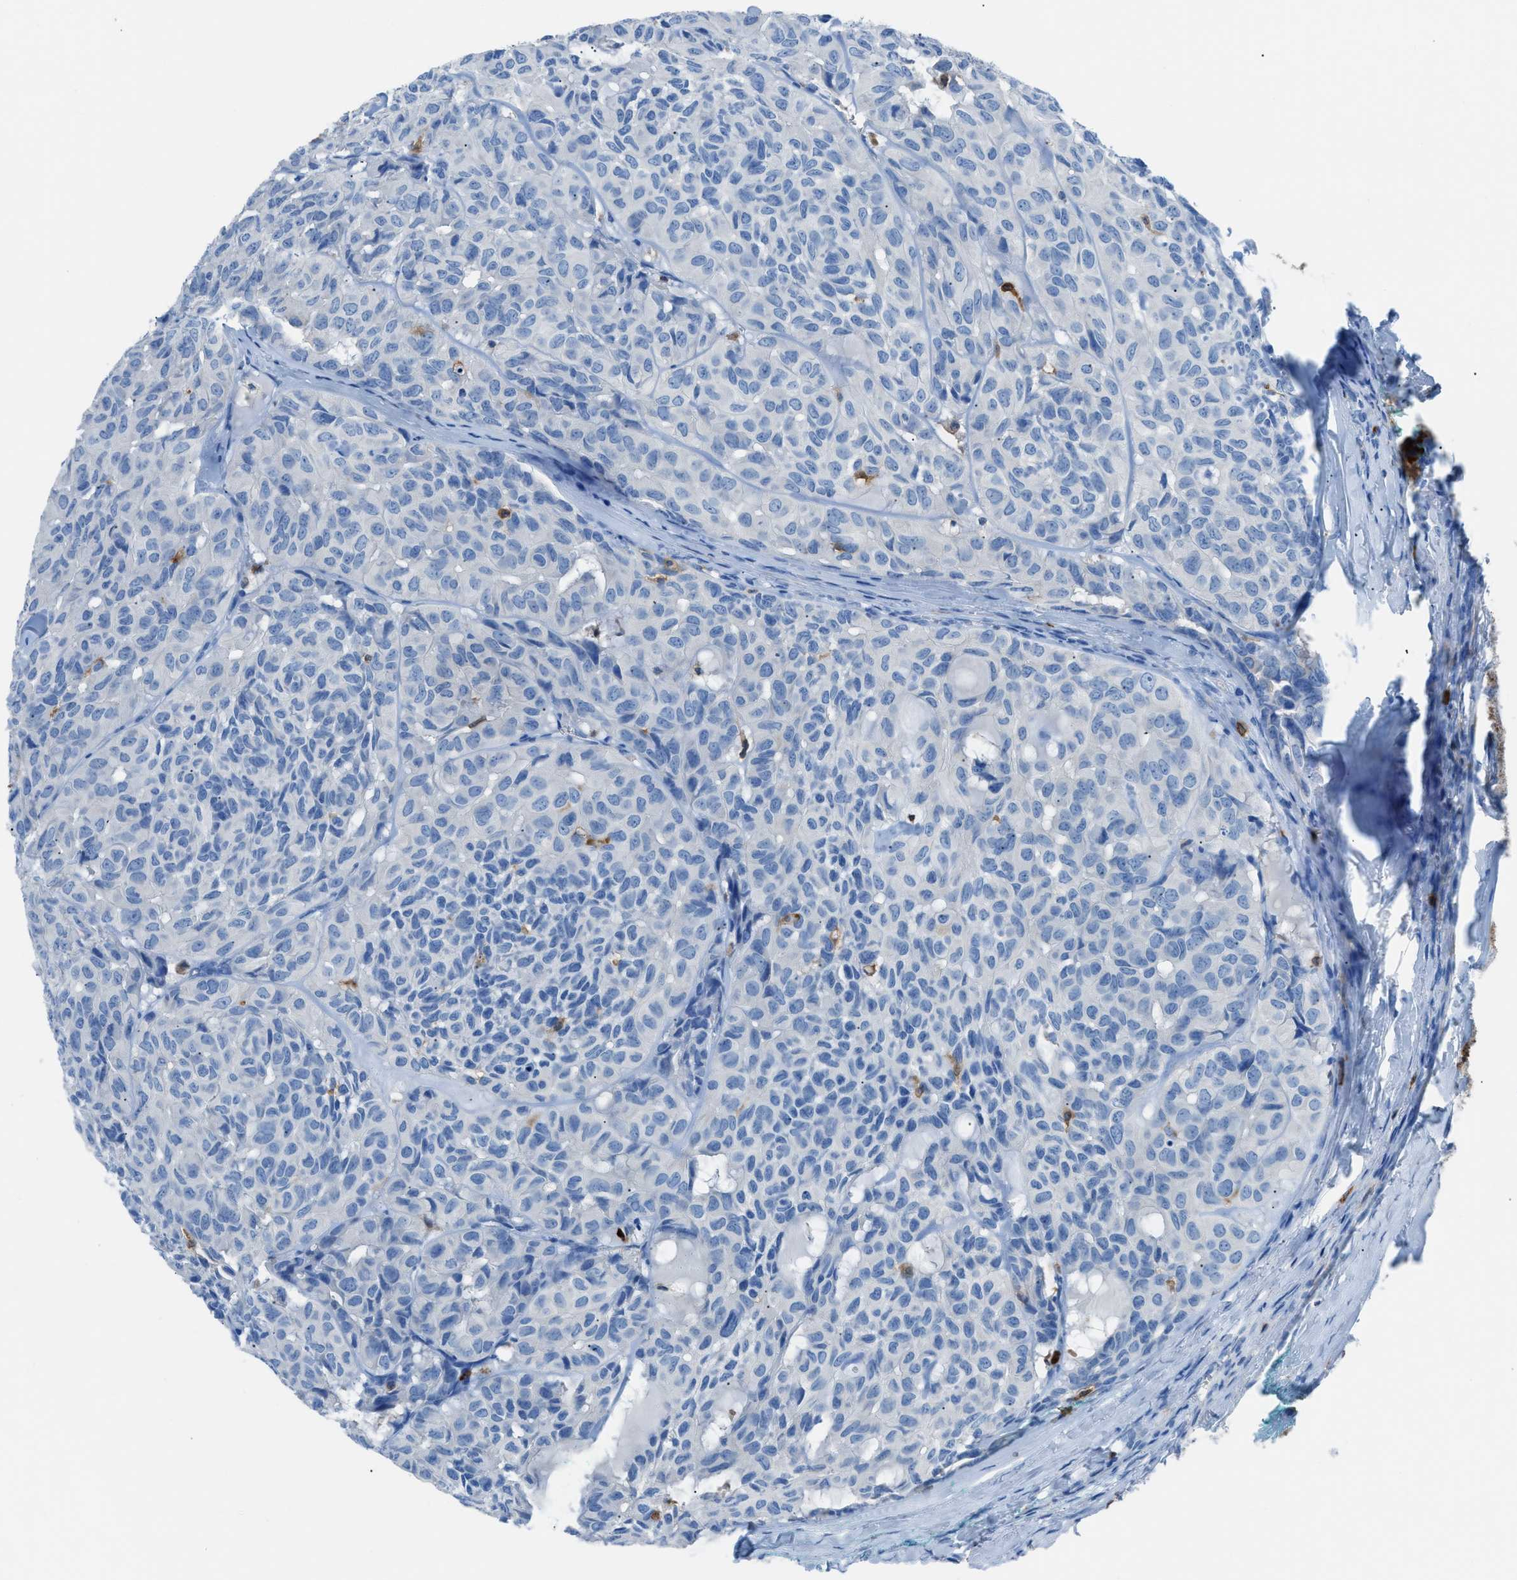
{"staining": {"intensity": "negative", "quantity": "none", "location": "none"}, "tissue": "head and neck cancer", "cell_type": "Tumor cells", "image_type": "cancer", "snomed": [{"axis": "morphology", "description": "Adenocarcinoma, NOS"}, {"axis": "topography", "description": "Salivary gland, NOS"}, {"axis": "topography", "description": "Head-Neck"}], "caption": "Tumor cells are negative for brown protein staining in adenocarcinoma (head and neck). (Brightfield microscopy of DAB (3,3'-diaminobenzidine) IHC at high magnification).", "gene": "ITGB2", "patient": {"sex": "female", "age": 76}}